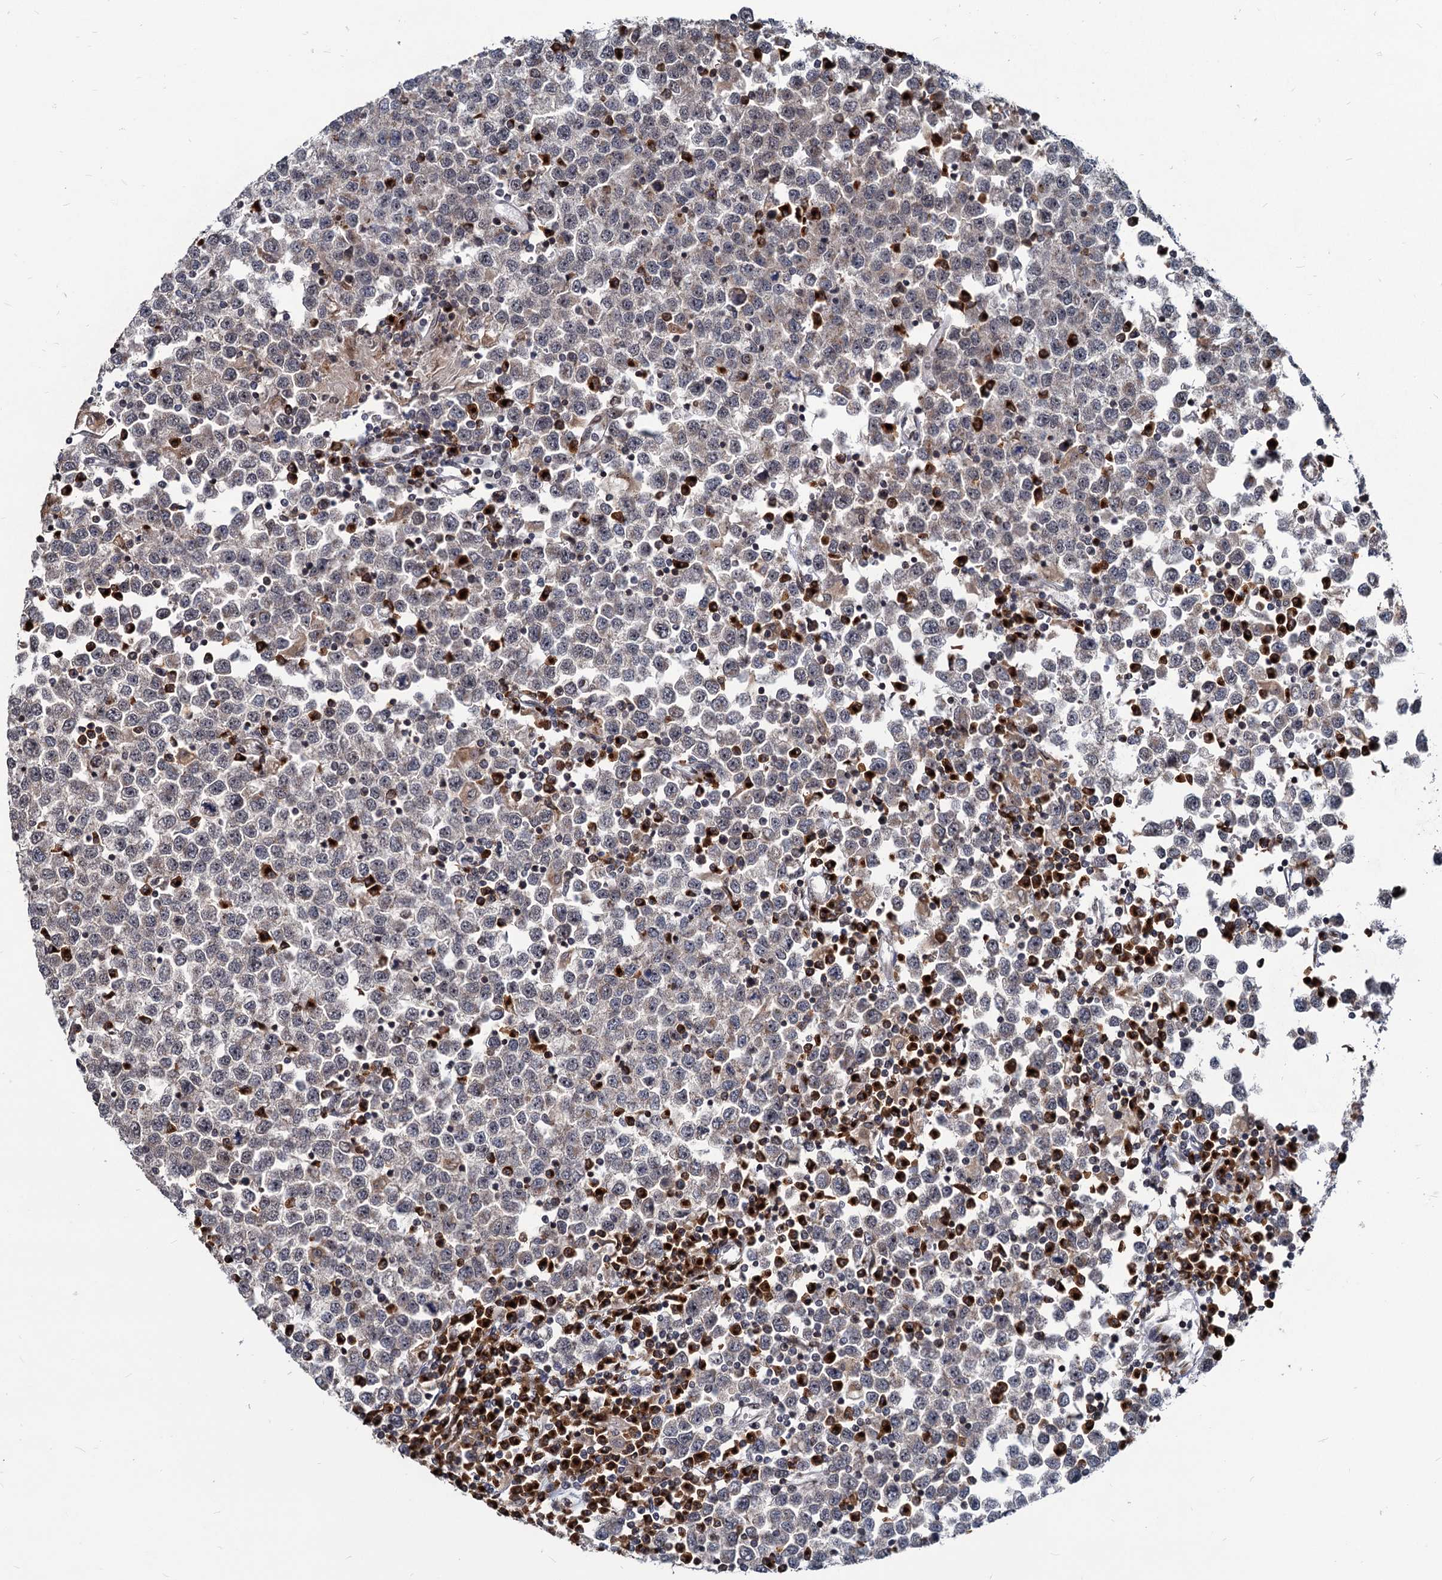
{"staining": {"intensity": "weak", "quantity": "<25%", "location": "cytoplasmic/membranous"}, "tissue": "testis cancer", "cell_type": "Tumor cells", "image_type": "cancer", "snomed": [{"axis": "morphology", "description": "Seminoma, NOS"}, {"axis": "topography", "description": "Testis"}], "caption": "Testis seminoma stained for a protein using immunohistochemistry displays no positivity tumor cells.", "gene": "SAAL1", "patient": {"sex": "male", "age": 65}}